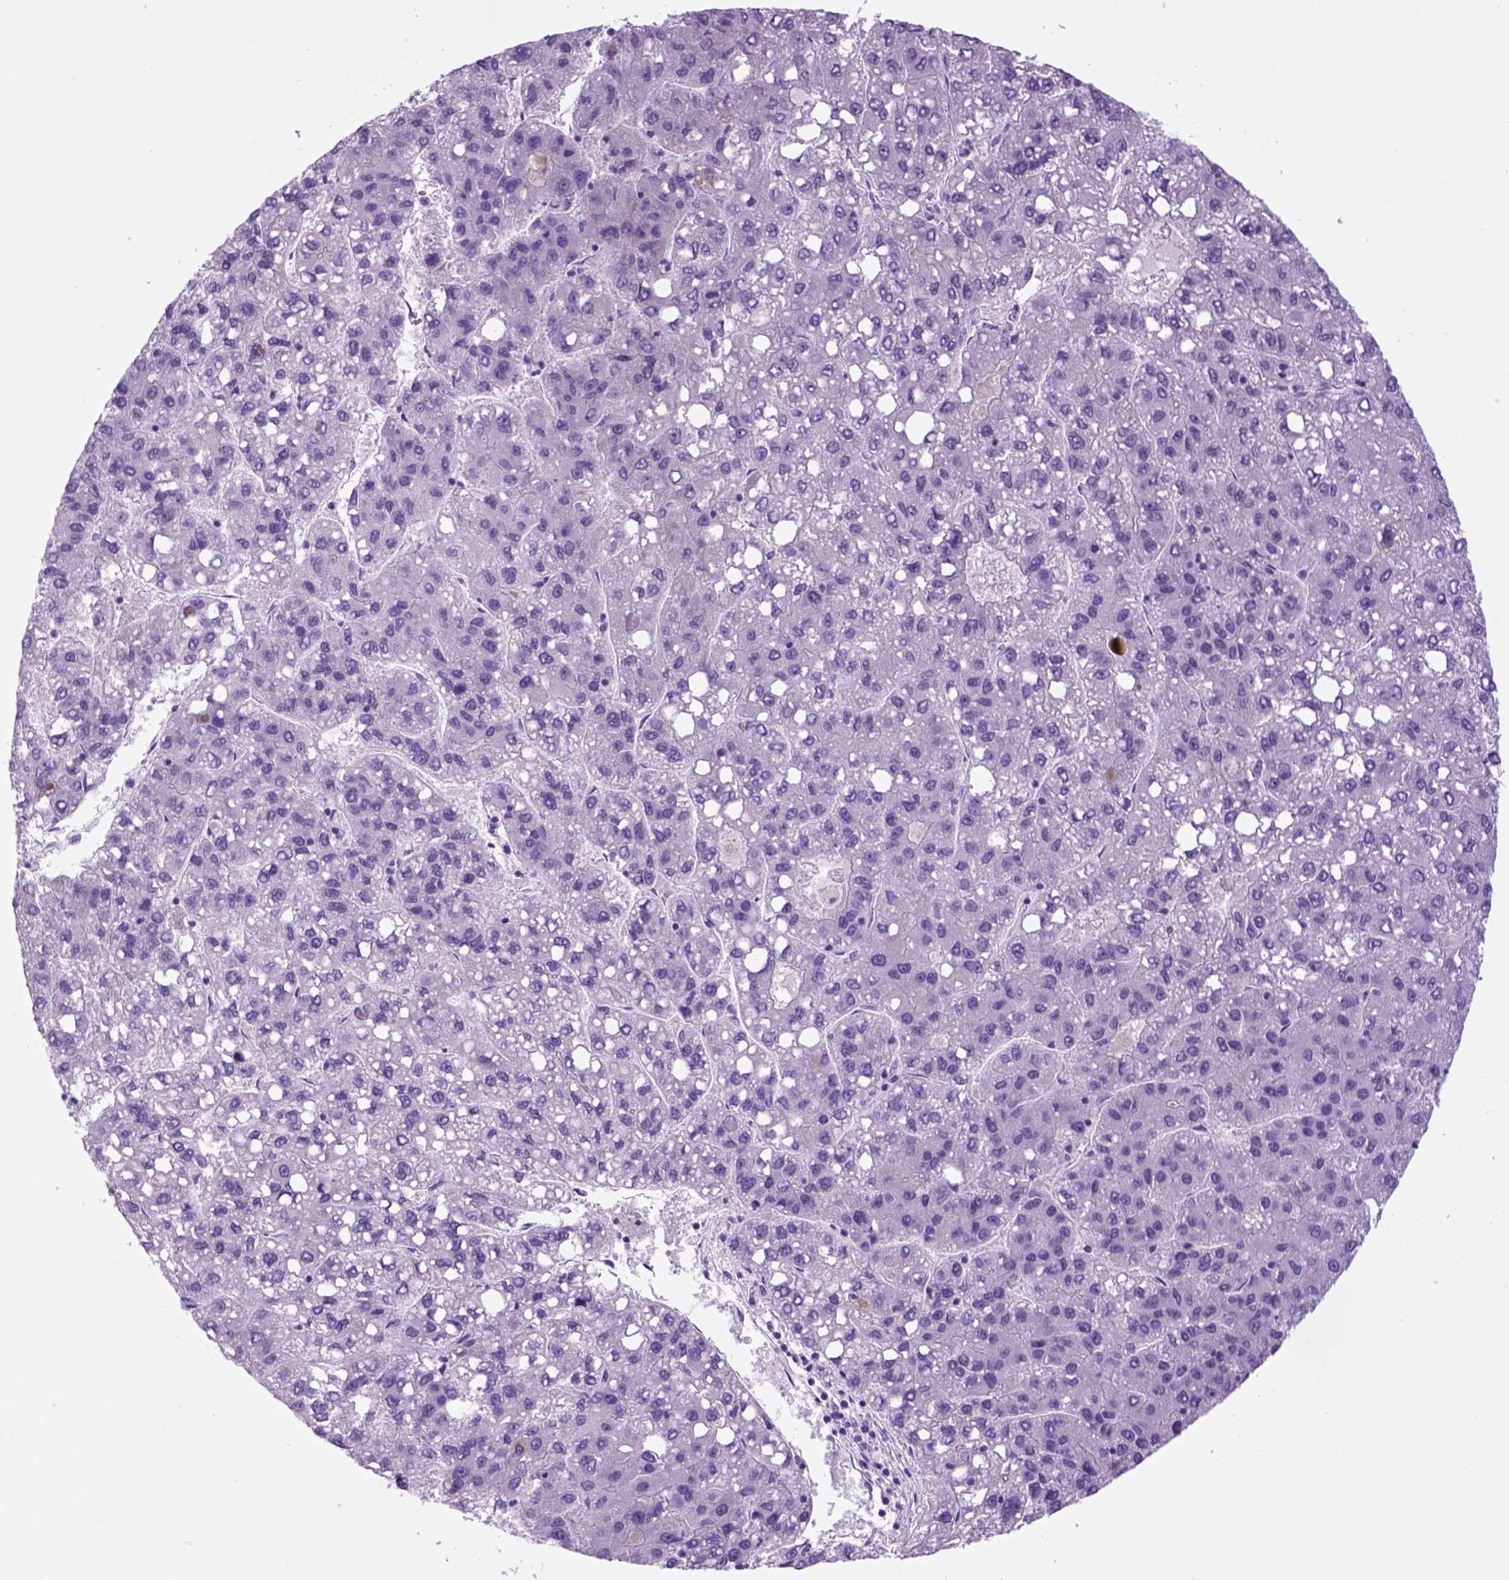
{"staining": {"intensity": "negative", "quantity": "none", "location": "none"}, "tissue": "liver cancer", "cell_type": "Tumor cells", "image_type": "cancer", "snomed": [{"axis": "morphology", "description": "Carcinoma, Hepatocellular, NOS"}, {"axis": "topography", "description": "Liver"}], "caption": "The histopathology image shows no staining of tumor cells in hepatocellular carcinoma (liver).", "gene": "HHIPL2", "patient": {"sex": "female", "age": 82}}